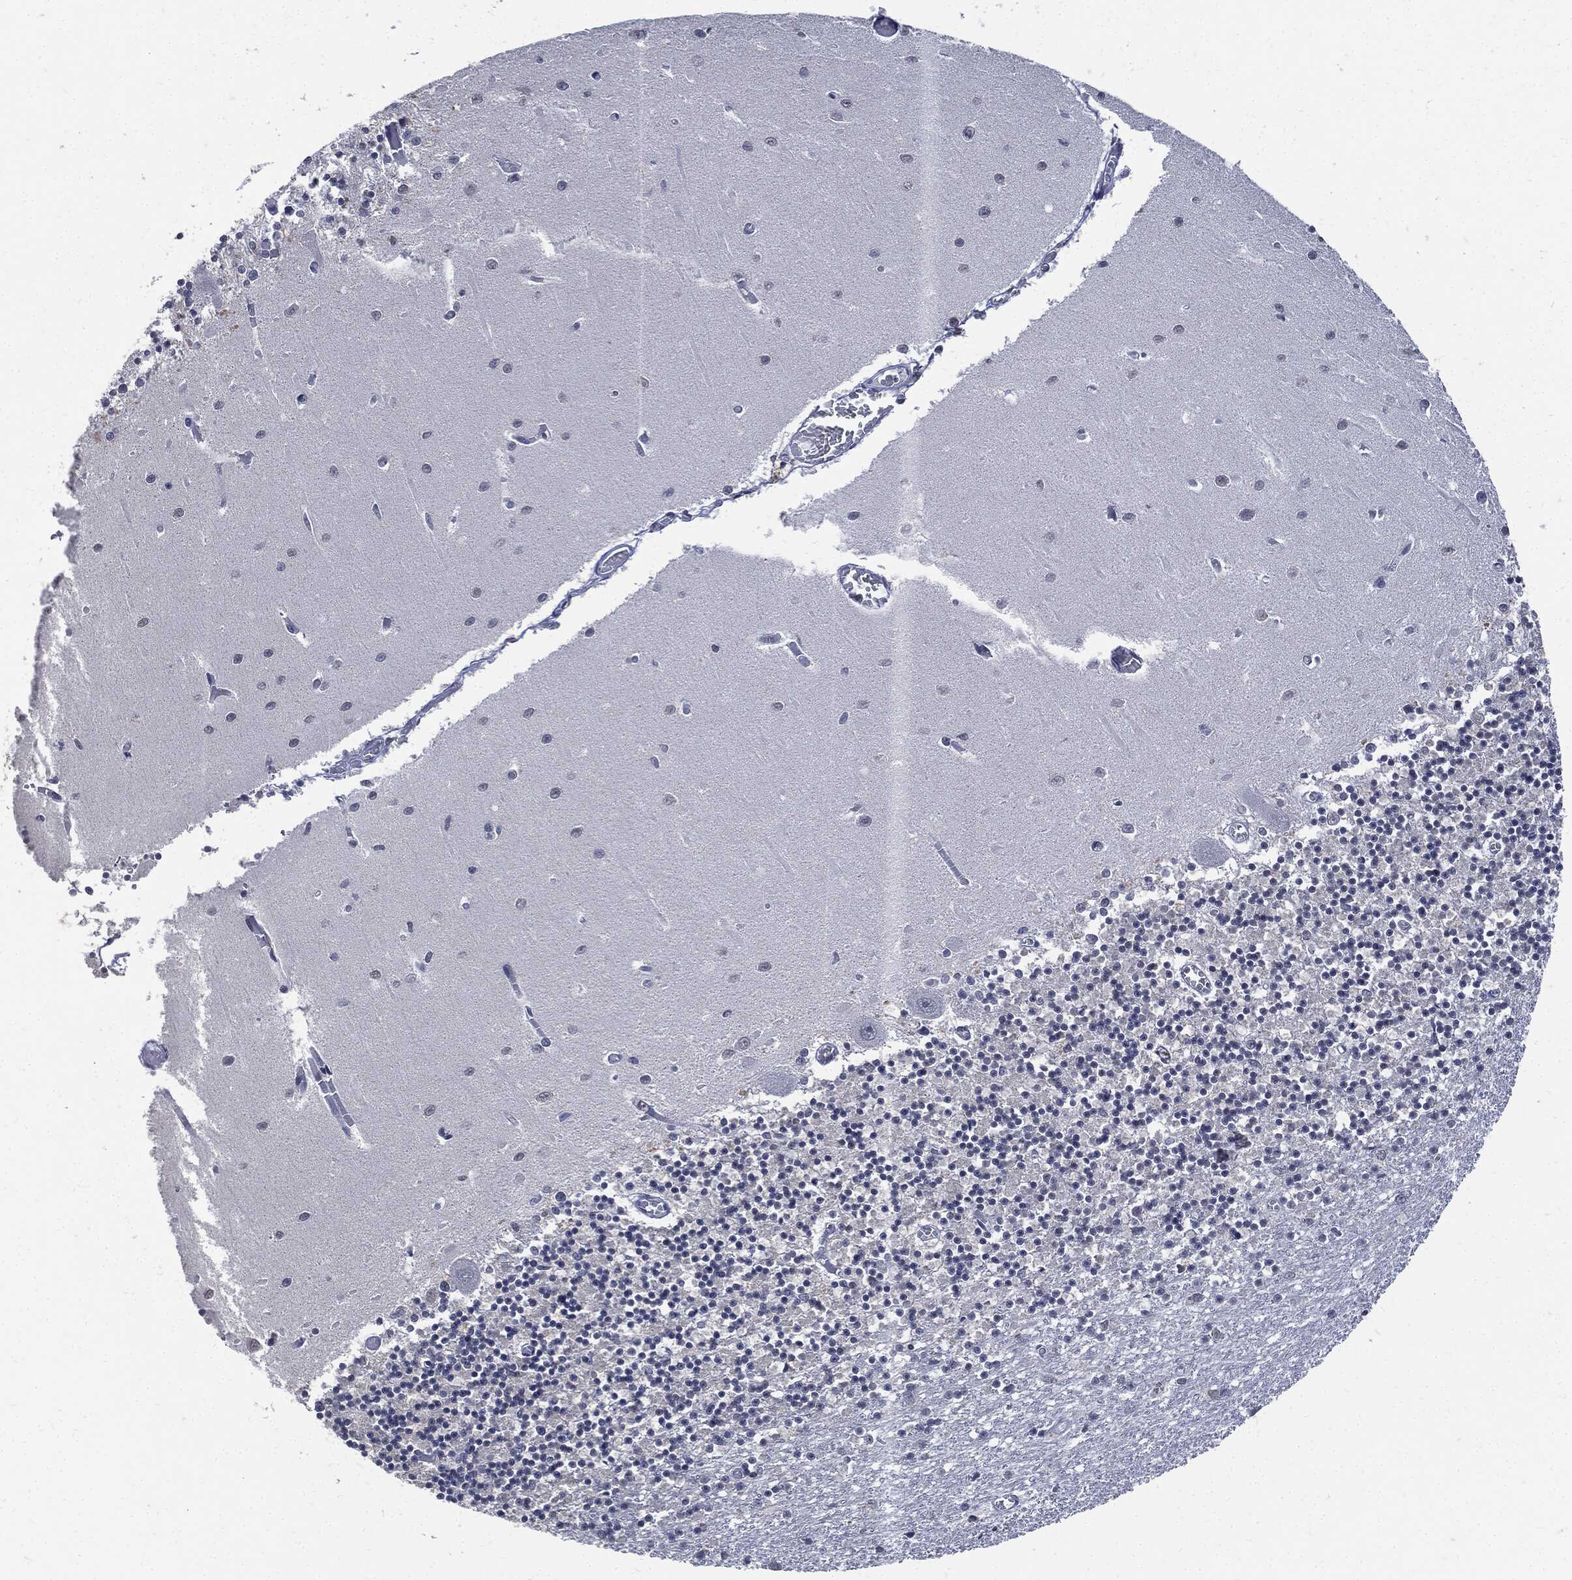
{"staining": {"intensity": "negative", "quantity": "none", "location": "none"}, "tissue": "cerebellum", "cell_type": "Cells in granular layer", "image_type": "normal", "snomed": [{"axis": "morphology", "description": "Normal tissue, NOS"}, {"axis": "topography", "description": "Cerebellum"}], "caption": "Photomicrograph shows no significant protein expression in cells in granular layer of normal cerebellum. (Brightfield microscopy of DAB immunohistochemistry (IHC) at high magnification).", "gene": "PCNA", "patient": {"sex": "female", "age": 64}}